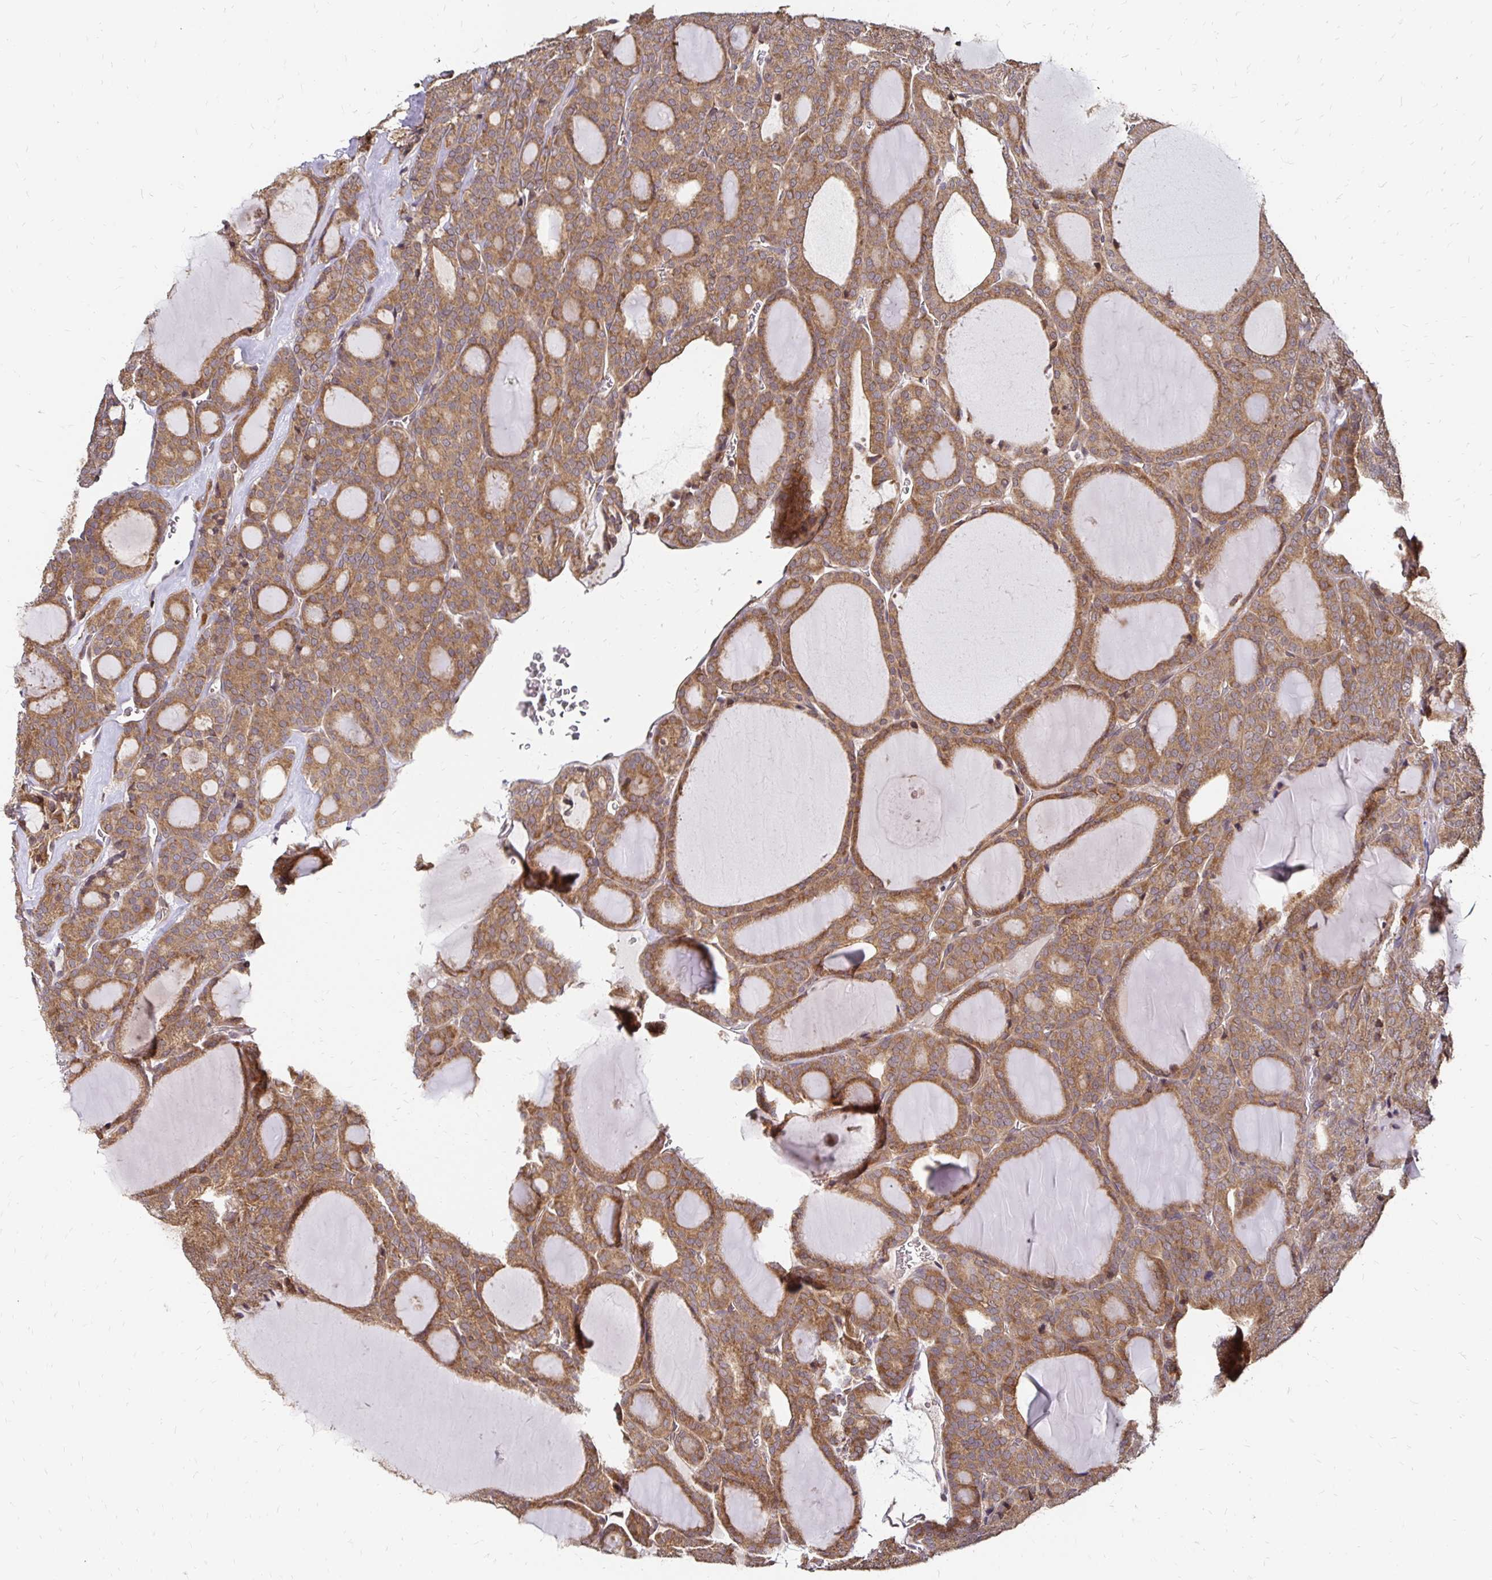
{"staining": {"intensity": "moderate", "quantity": ">75%", "location": "cytoplasmic/membranous"}, "tissue": "thyroid cancer", "cell_type": "Tumor cells", "image_type": "cancer", "snomed": [{"axis": "morphology", "description": "Follicular adenoma carcinoma, NOS"}, {"axis": "topography", "description": "Thyroid gland"}], "caption": "Thyroid follicular adenoma carcinoma stained for a protein reveals moderate cytoplasmic/membranous positivity in tumor cells.", "gene": "ZW10", "patient": {"sex": "male", "age": 74}}